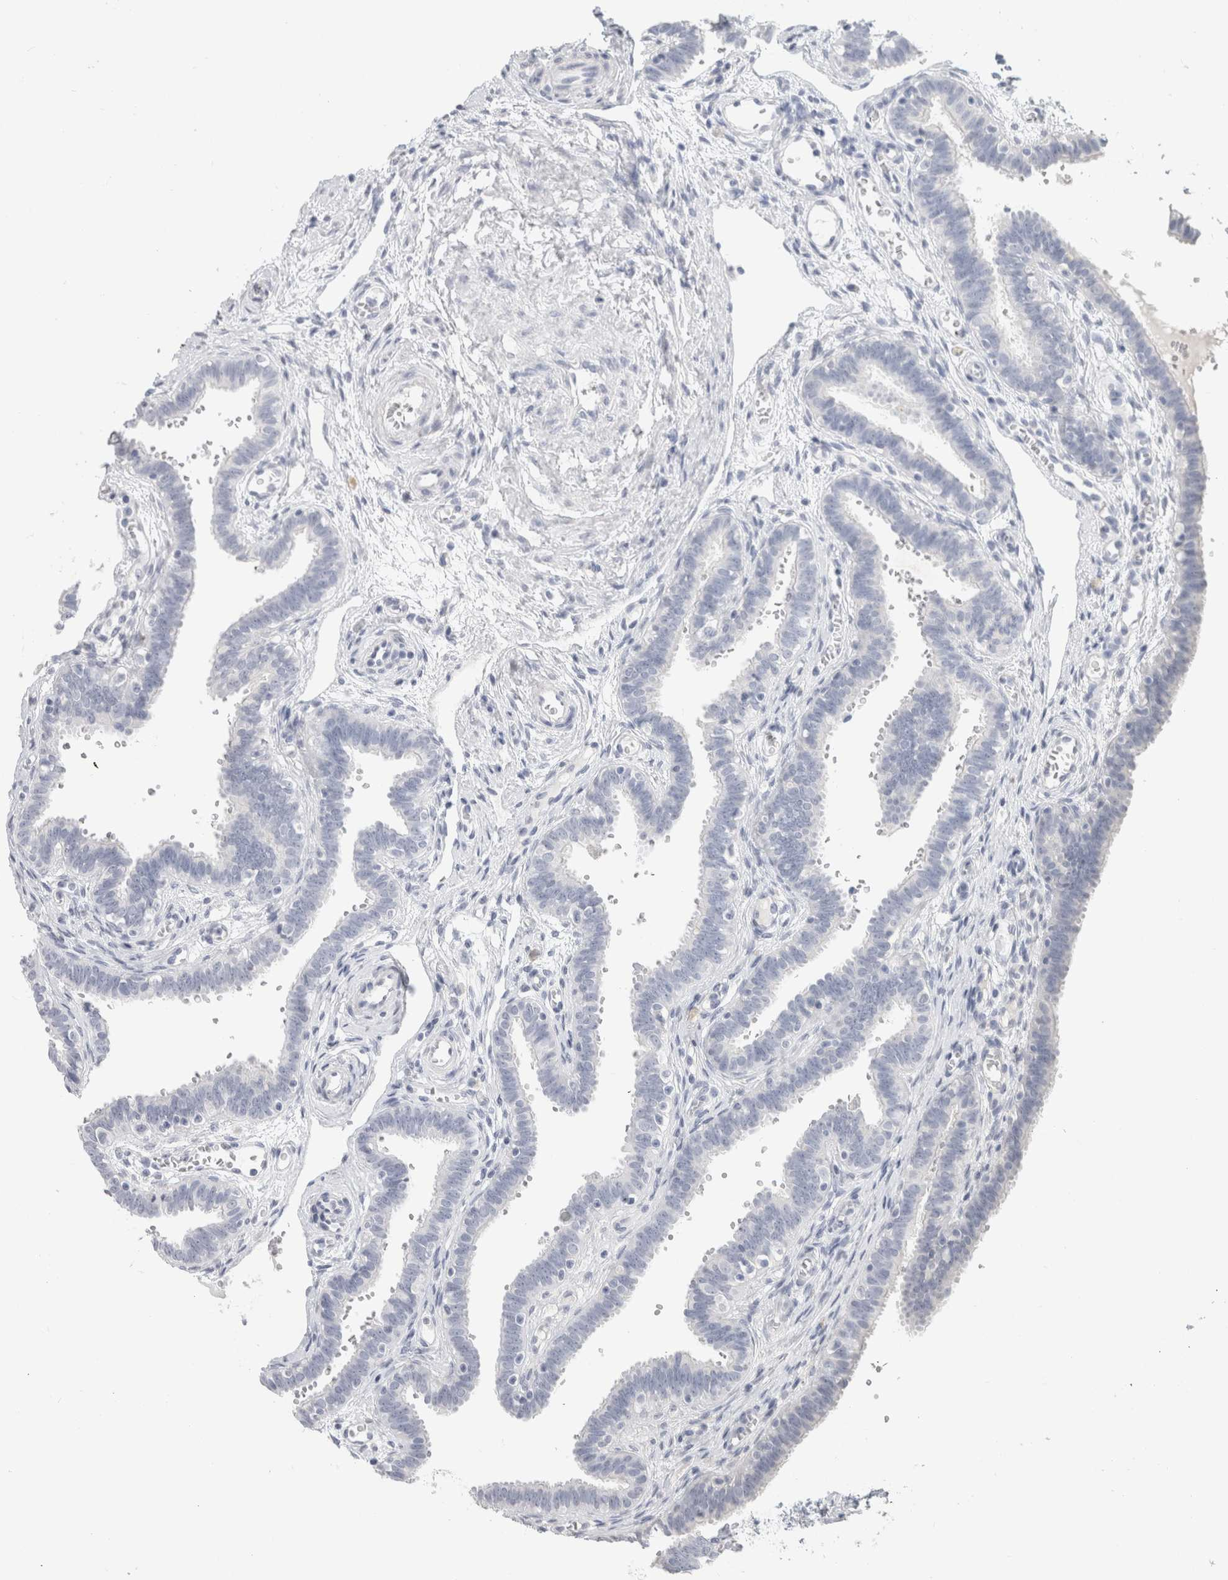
{"staining": {"intensity": "negative", "quantity": "none", "location": "none"}, "tissue": "fallopian tube", "cell_type": "Glandular cells", "image_type": "normal", "snomed": [{"axis": "morphology", "description": "Normal tissue, NOS"}, {"axis": "topography", "description": "Fallopian tube"}, {"axis": "topography", "description": "Placenta"}], "caption": "This is an immunohistochemistry micrograph of benign human fallopian tube. There is no expression in glandular cells.", "gene": "SLC6A1", "patient": {"sex": "female", "age": 32}}